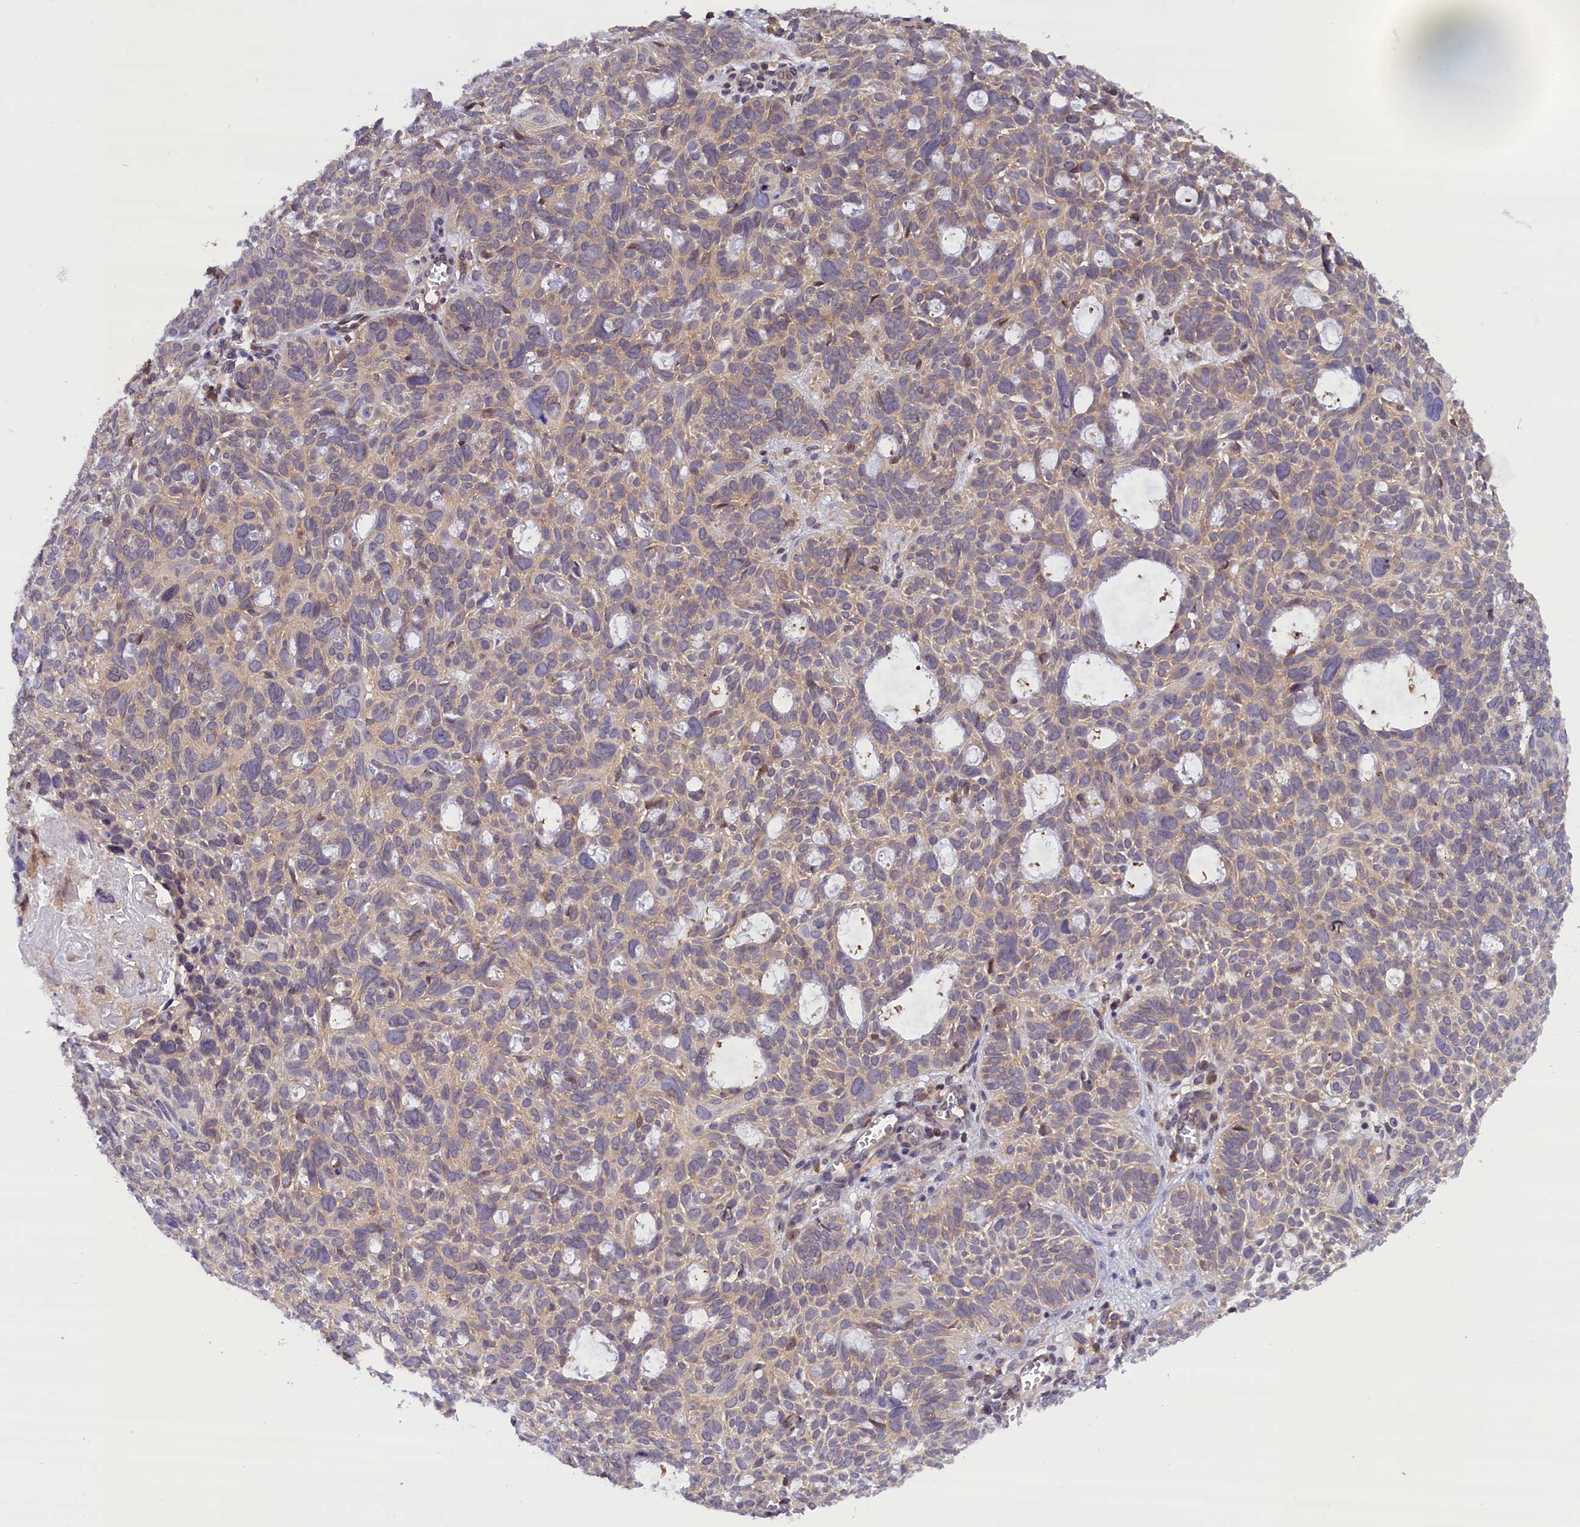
{"staining": {"intensity": "weak", "quantity": ">75%", "location": "cytoplasmic/membranous"}, "tissue": "skin cancer", "cell_type": "Tumor cells", "image_type": "cancer", "snomed": [{"axis": "morphology", "description": "Basal cell carcinoma"}, {"axis": "topography", "description": "Skin"}], "caption": "A low amount of weak cytoplasmic/membranous staining is appreciated in approximately >75% of tumor cells in skin basal cell carcinoma tissue.", "gene": "TBCB", "patient": {"sex": "male", "age": 69}}